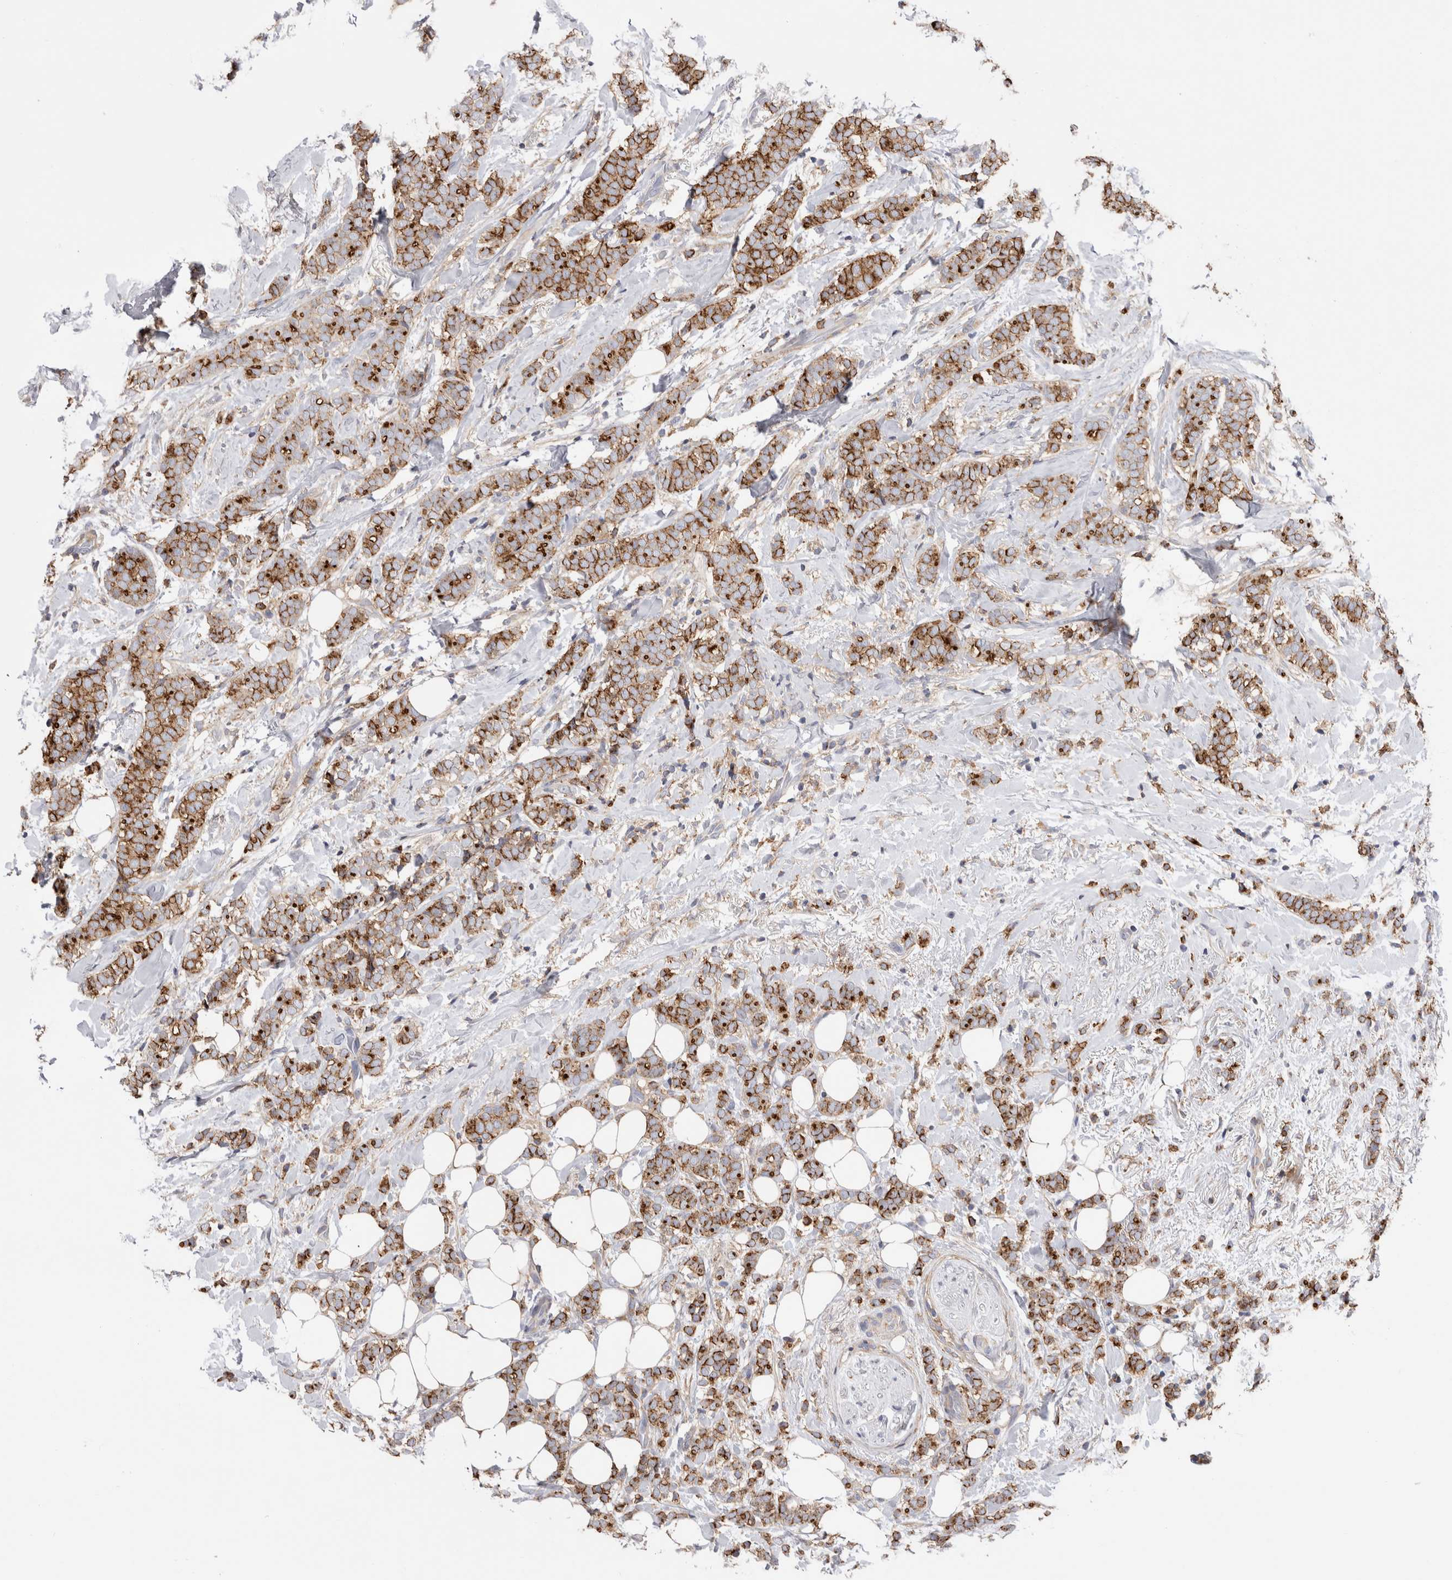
{"staining": {"intensity": "strong", "quantity": ">75%", "location": "cytoplasmic/membranous"}, "tissue": "breast cancer", "cell_type": "Tumor cells", "image_type": "cancer", "snomed": [{"axis": "morphology", "description": "Lobular carcinoma"}, {"axis": "topography", "description": "Breast"}], "caption": "Protein staining of breast lobular carcinoma tissue exhibits strong cytoplasmic/membranous staining in approximately >75% of tumor cells.", "gene": "RAB11FIP1", "patient": {"sex": "female", "age": 50}}